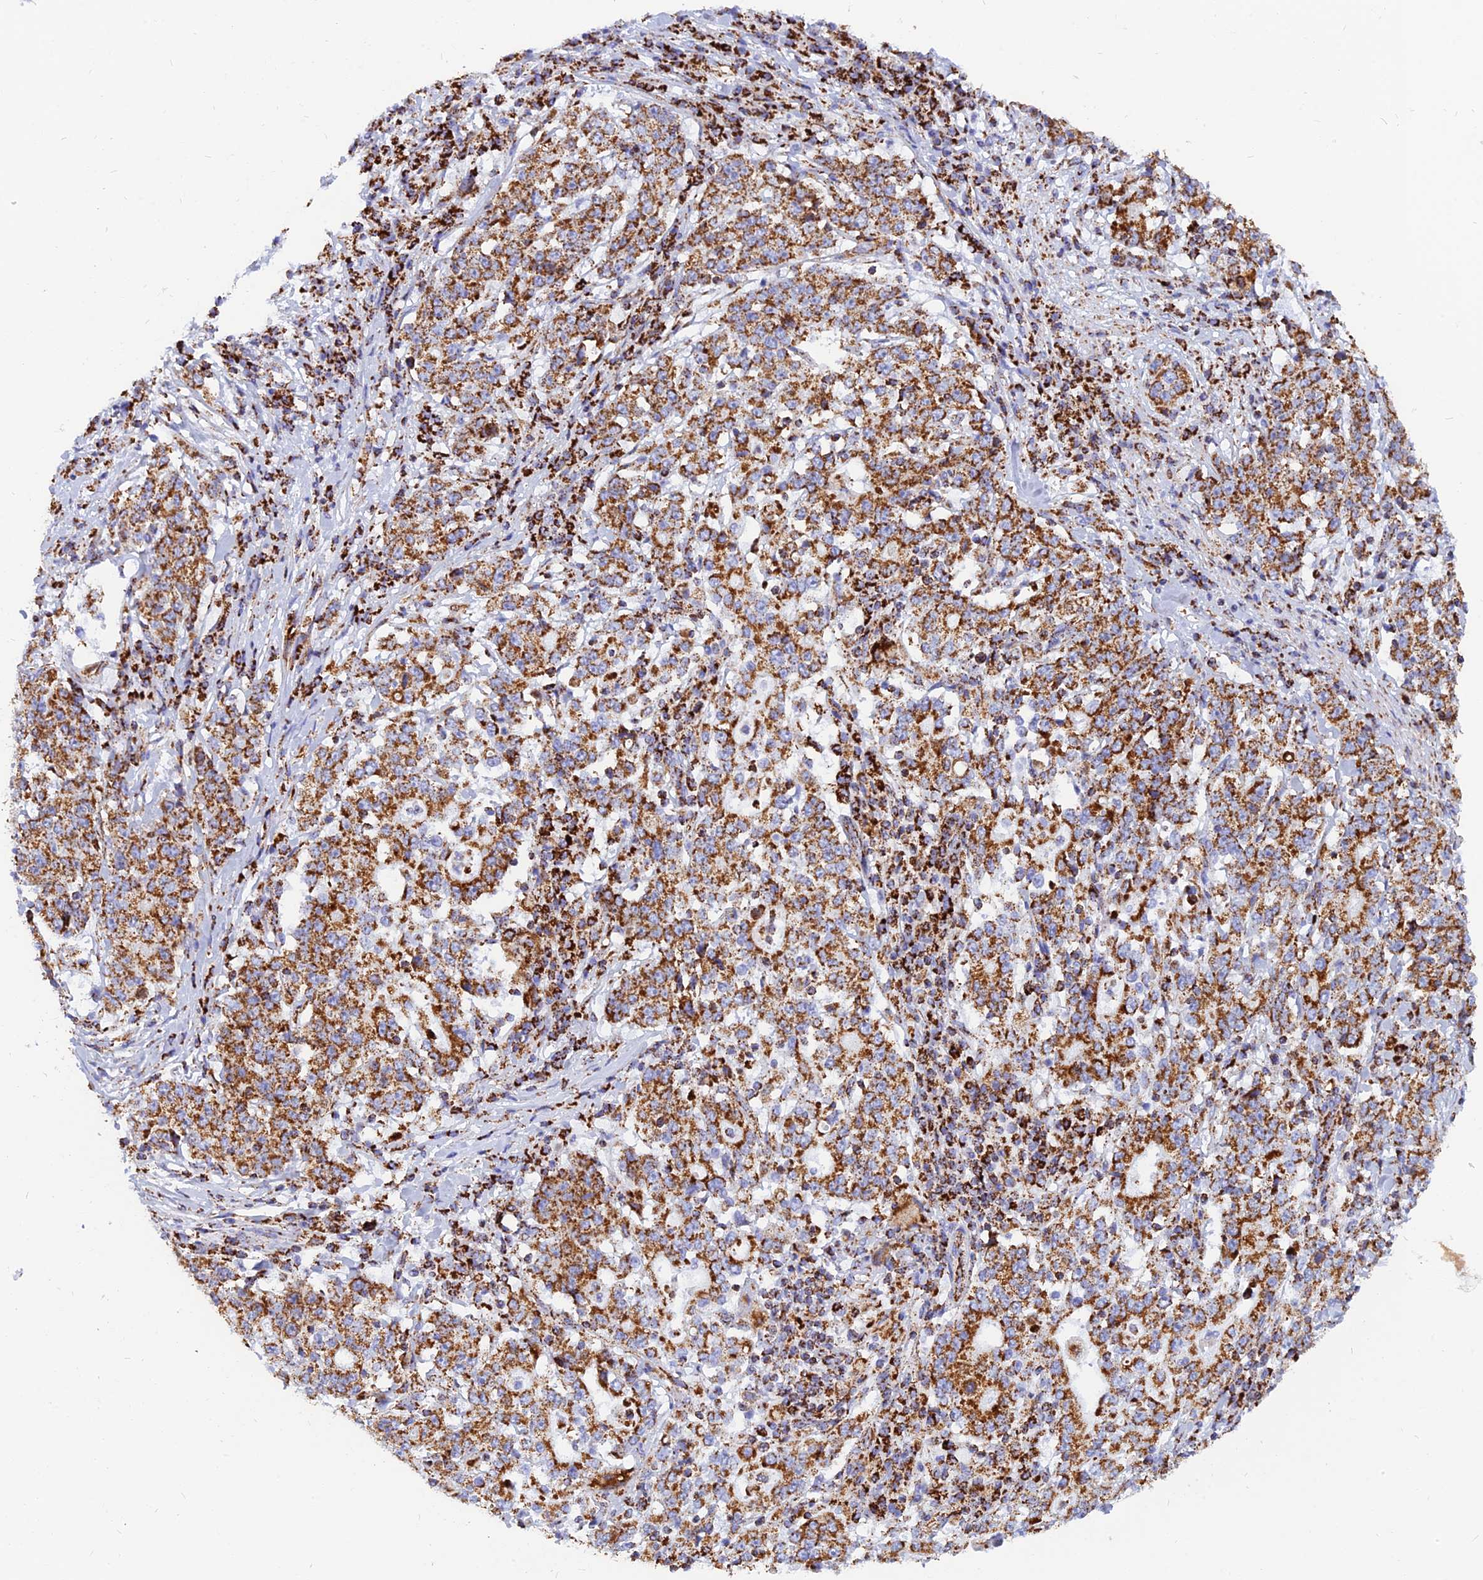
{"staining": {"intensity": "strong", "quantity": ">75%", "location": "cytoplasmic/membranous"}, "tissue": "stomach cancer", "cell_type": "Tumor cells", "image_type": "cancer", "snomed": [{"axis": "morphology", "description": "Adenocarcinoma, NOS"}, {"axis": "topography", "description": "Stomach"}], "caption": "Immunohistochemistry (IHC) micrograph of human stomach cancer (adenocarcinoma) stained for a protein (brown), which demonstrates high levels of strong cytoplasmic/membranous positivity in approximately >75% of tumor cells.", "gene": "NDUFB6", "patient": {"sex": "male", "age": 59}}